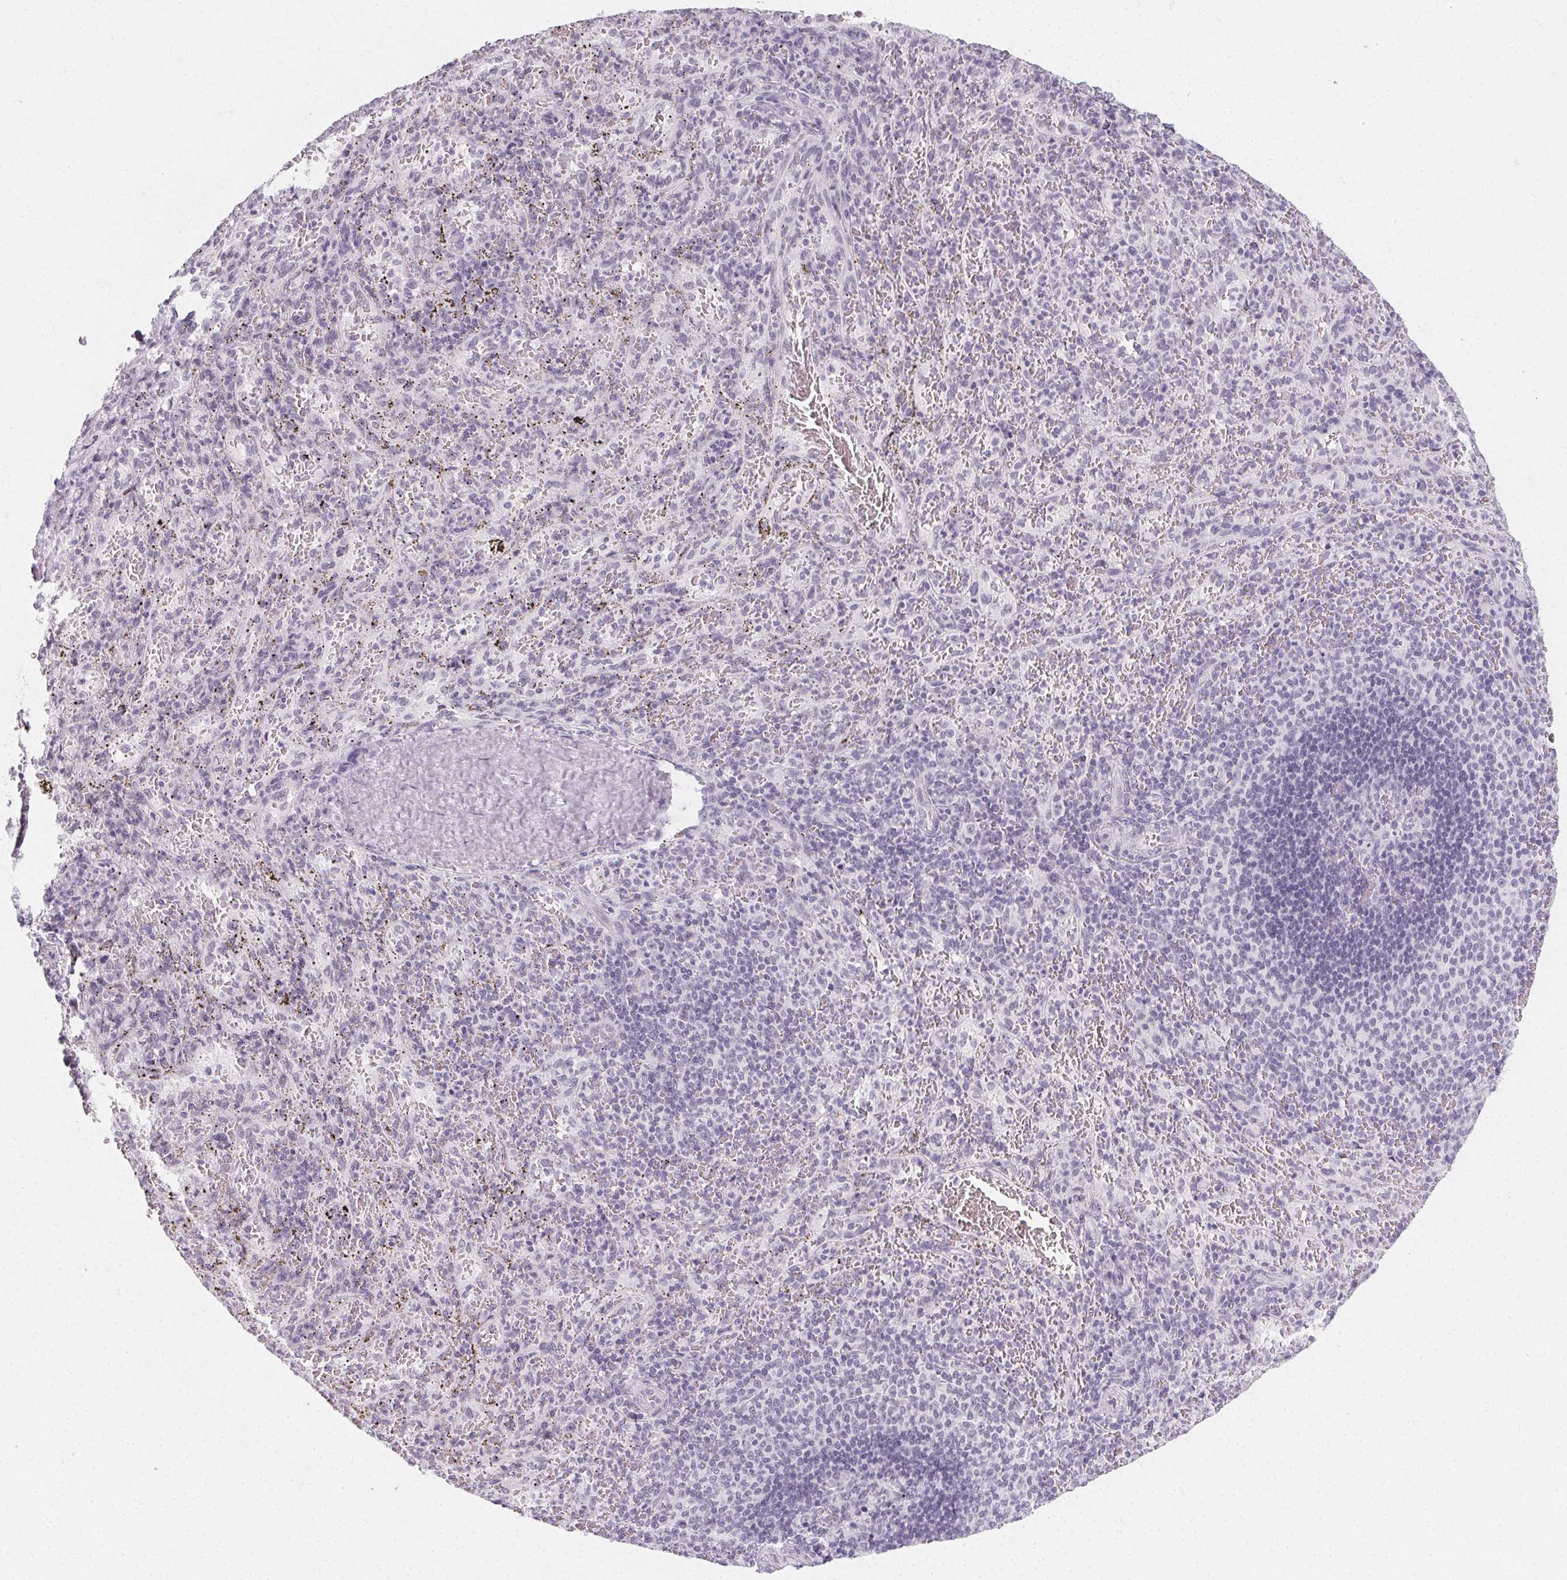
{"staining": {"intensity": "negative", "quantity": "none", "location": "none"}, "tissue": "spleen", "cell_type": "Cells in red pulp", "image_type": "normal", "snomed": [{"axis": "morphology", "description": "Normal tissue, NOS"}, {"axis": "topography", "description": "Spleen"}], "caption": "There is no significant expression in cells in red pulp of spleen. Nuclei are stained in blue.", "gene": "SYNPR", "patient": {"sex": "male", "age": 57}}